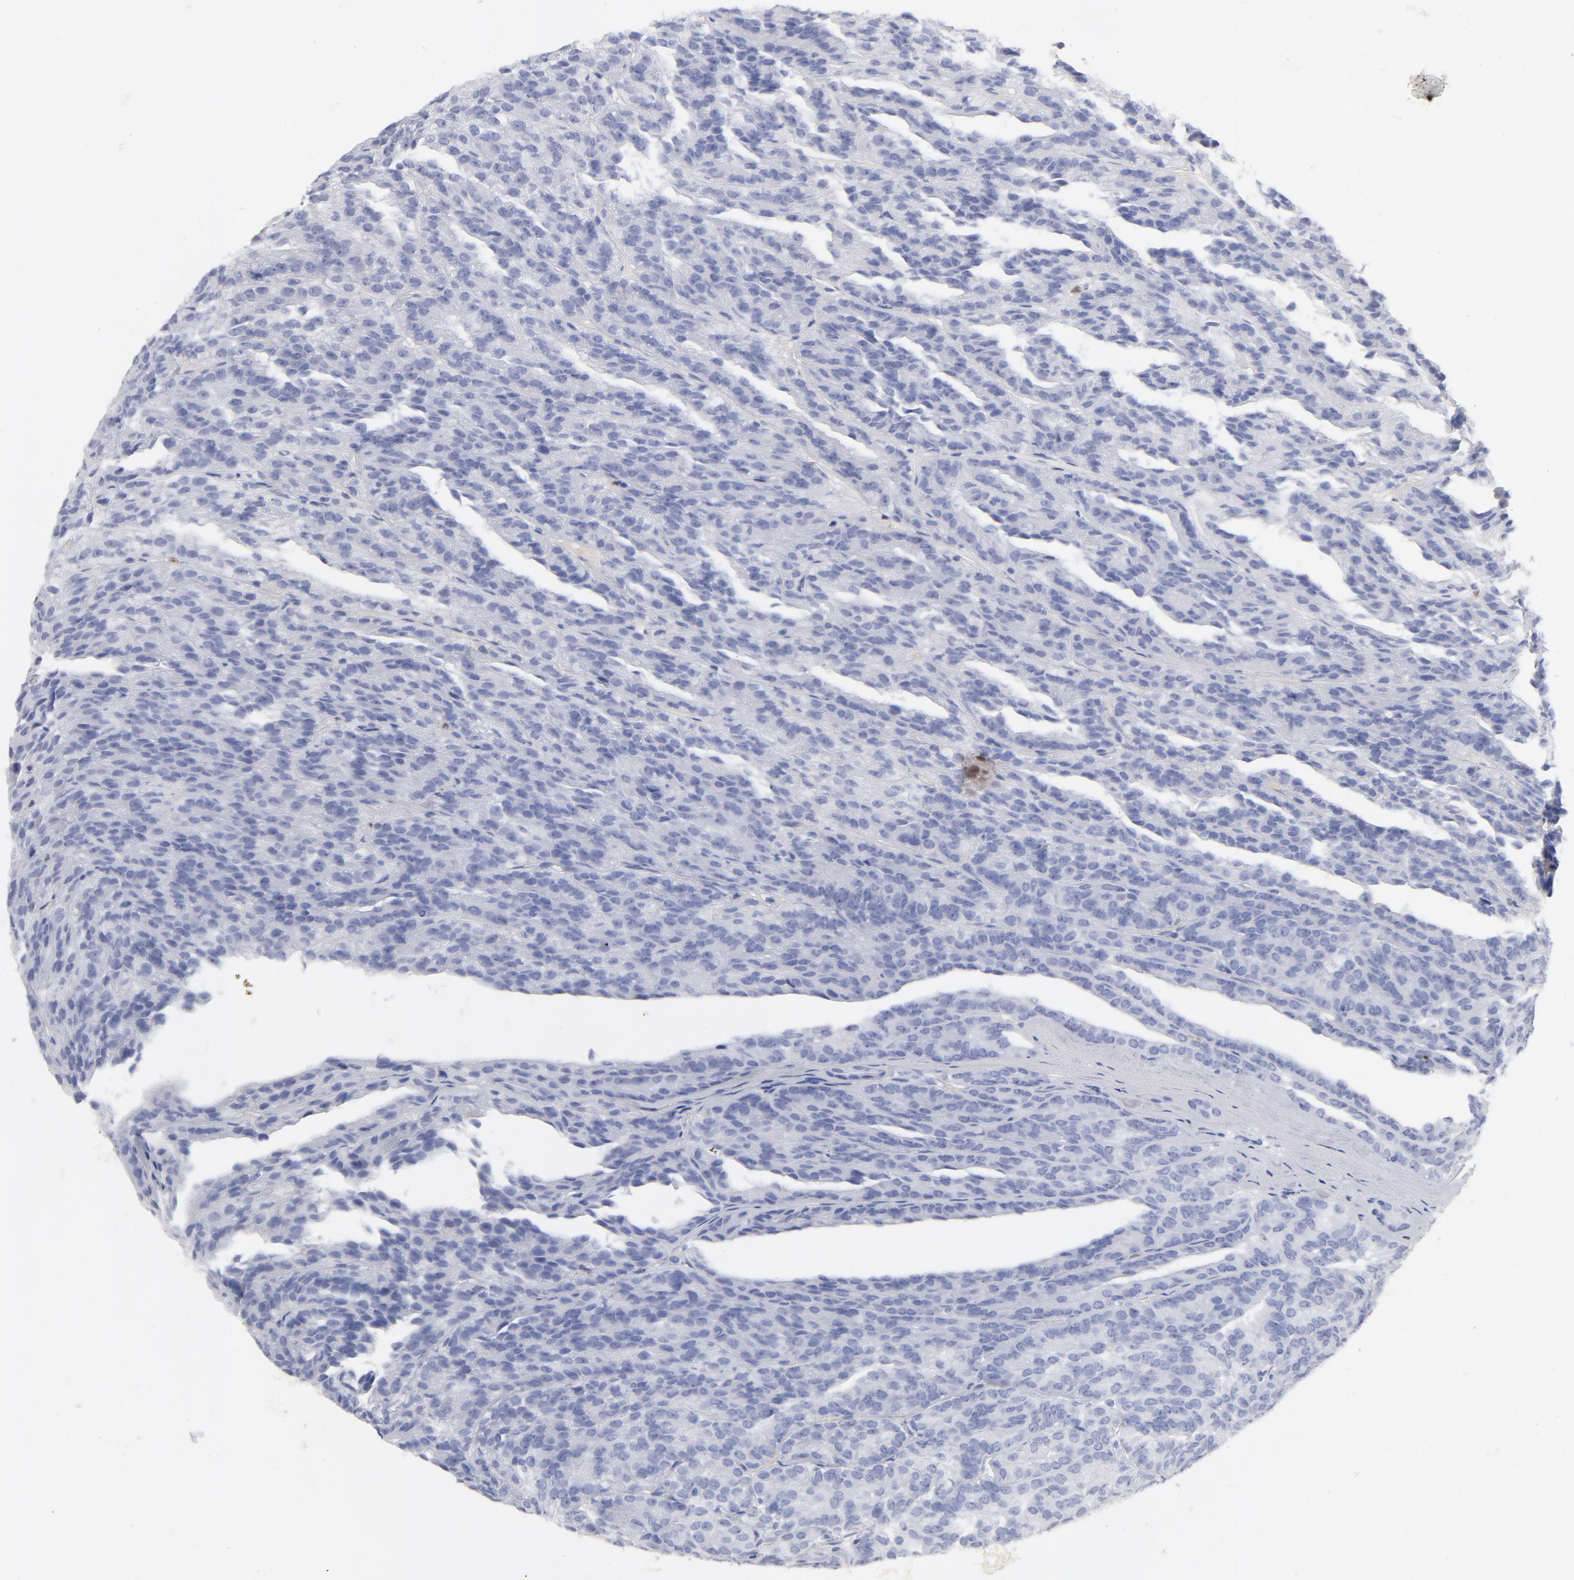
{"staining": {"intensity": "negative", "quantity": "none", "location": "none"}, "tissue": "renal cancer", "cell_type": "Tumor cells", "image_type": "cancer", "snomed": [{"axis": "morphology", "description": "Adenocarcinoma, NOS"}, {"axis": "topography", "description": "Kidney"}], "caption": "Human renal cancer stained for a protein using immunohistochemistry reveals no expression in tumor cells.", "gene": "ARG1", "patient": {"sex": "male", "age": 46}}